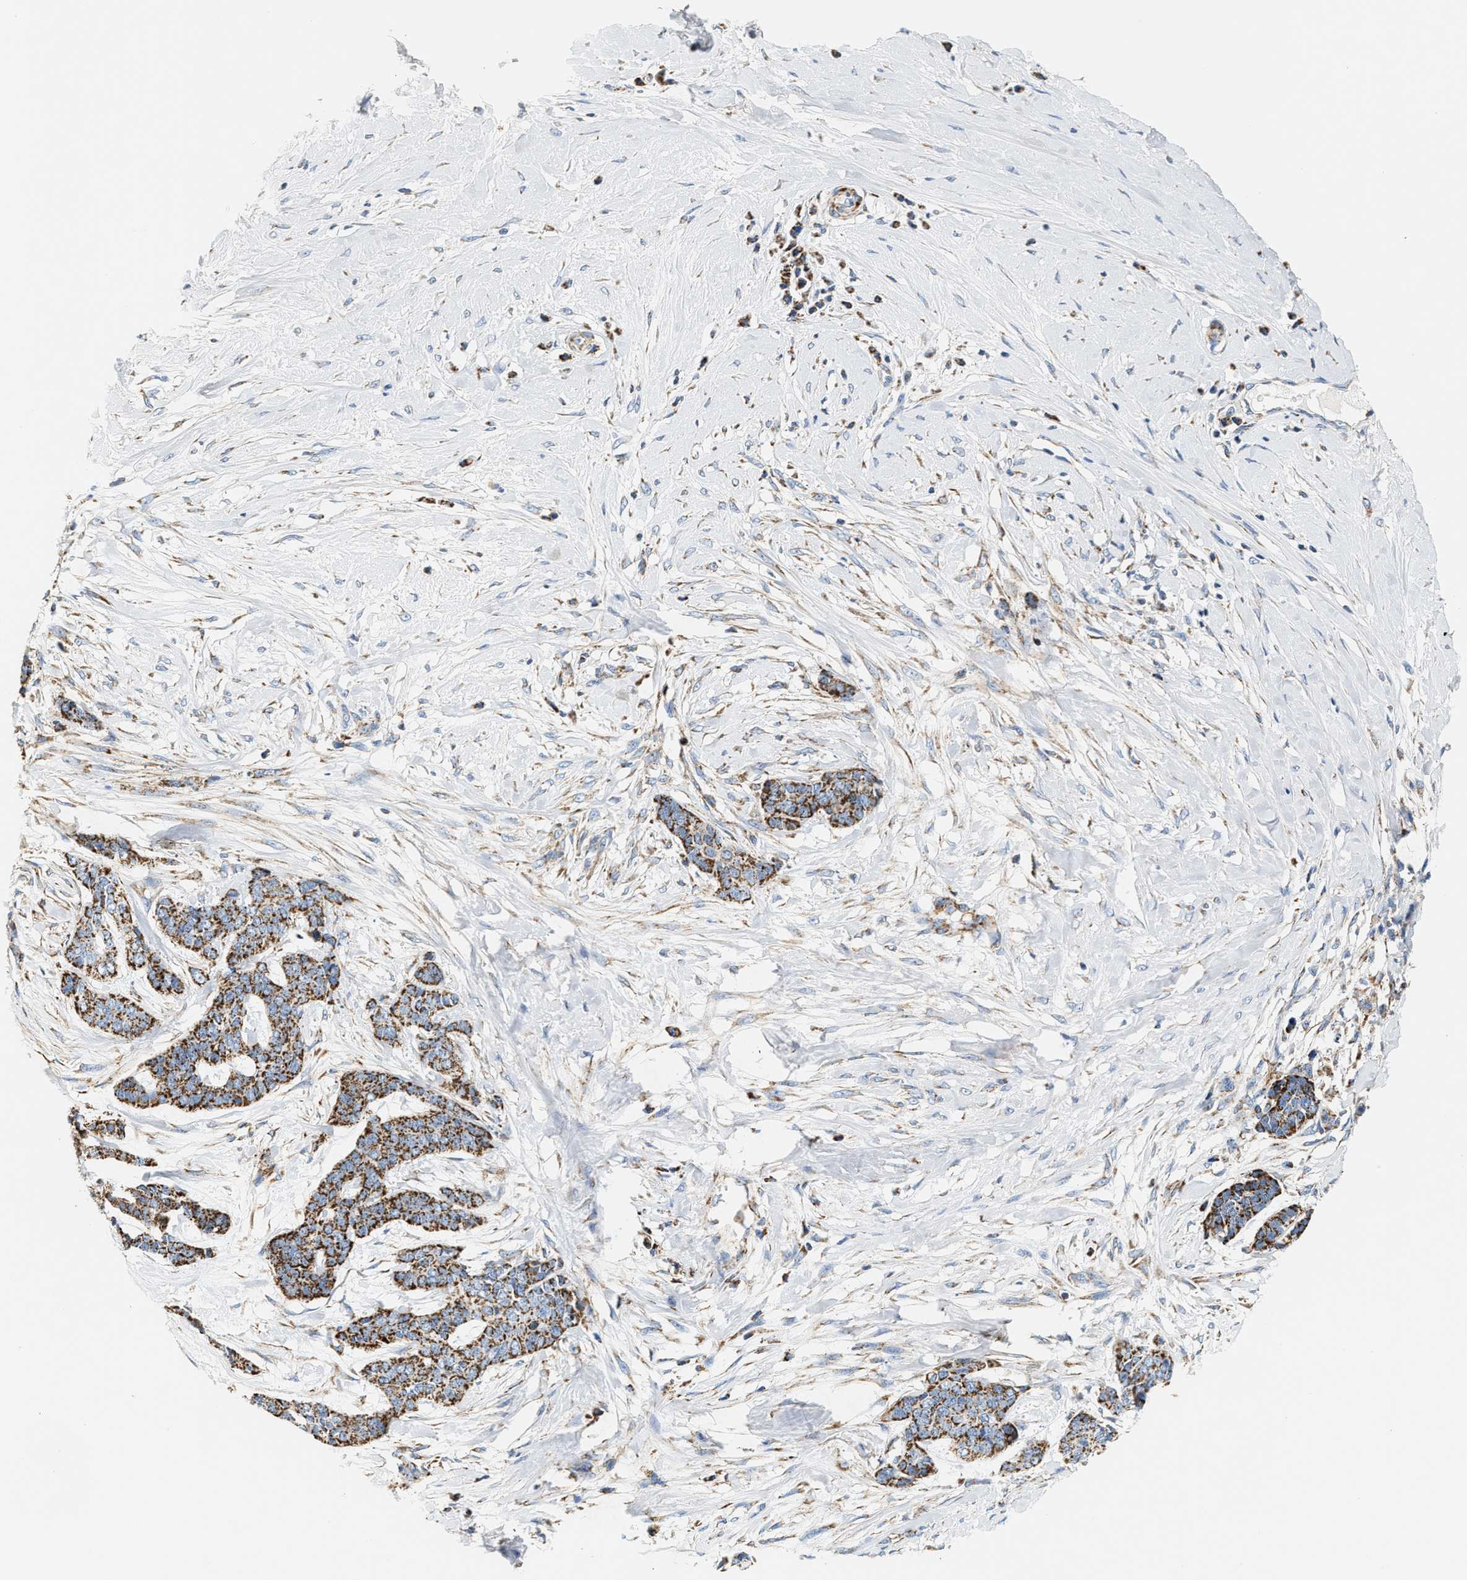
{"staining": {"intensity": "strong", "quantity": ">75%", "location": "cytoplasmic/membranous"}, "tissue": "skin cancer", "cell_type": "Tumor cells", "image_type": "cancer", "snomed": [{"axis": "morphology", "description": "Basal cell carcinoma"}, {"axis": "topography", "description": "Skin"}], "caption": "A high amount of strong cytoplasmic/membranous expression is seen in about >75% of tumor cells in skin cancer tissue. The protein is shown in brown color, while the nuclei are stained blue.", "gene": "SHMT2", "patient": {"sex": "female", "age": 64}}